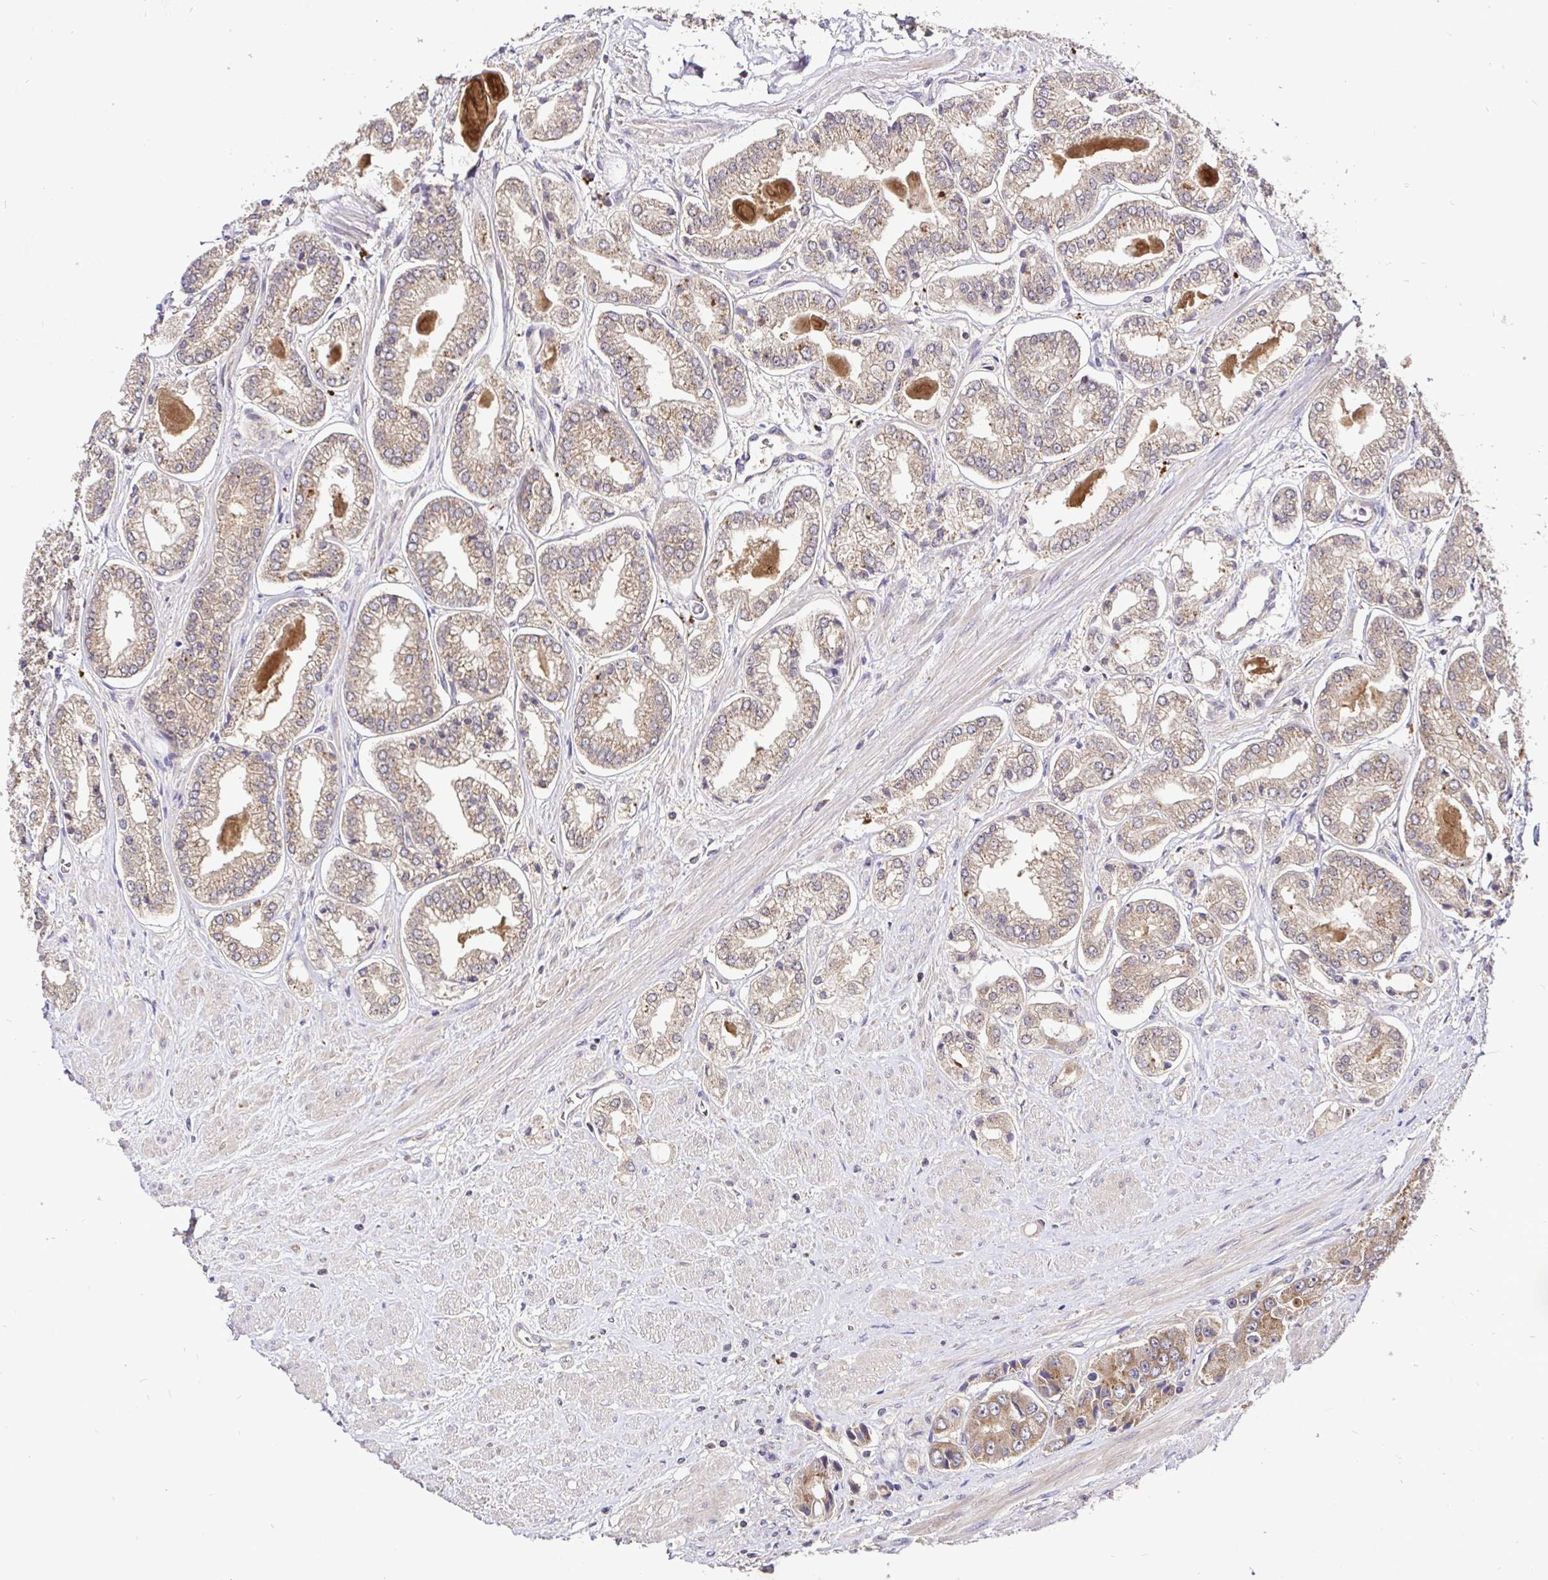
{"staining": {"intensity": "weak", "quantity": "25%-75%", "location": "cytoplasmic/membranous"}, "tissue": "prostate cancer", "cell_type": "Tumor cells", "image_type": "cancer", "snomed": [{"axis": "morphology", "description": "Adenocarcinoma, Low grade"}, {"axis": "topography", "description": "Prostate"}], "caption": "Immunohistochemistry (IHC) (DAB) staining of human prostate cancer shows weak cytoplasmic/membranous protein staining in approximately 25%-75% of tumor cells.", "gene": "UBE2M", "patient": {"sex": "male", "age": 69}}